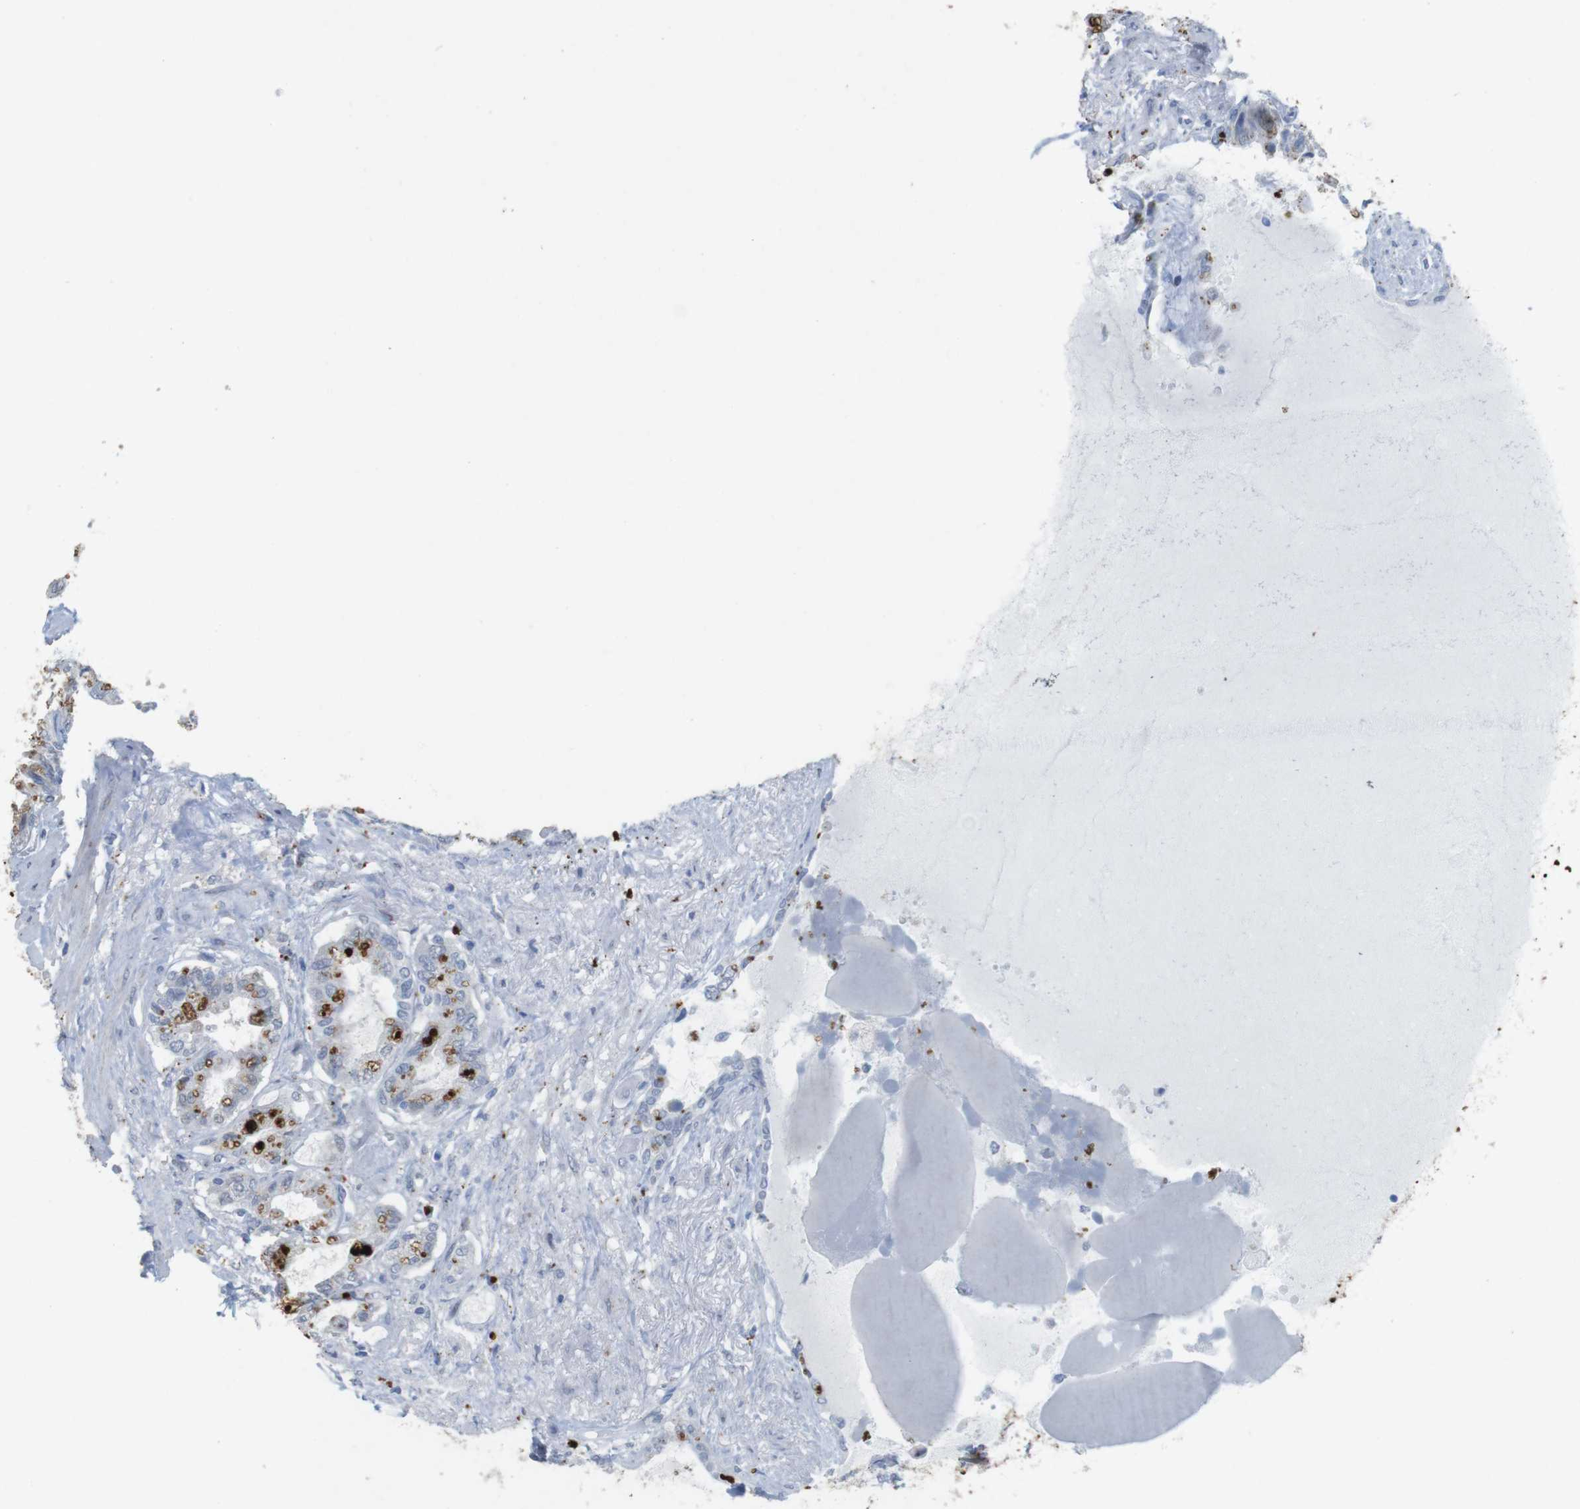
{"staining": {"intensity": "moderate", "quantity": ">75%", "location": "cytoplasmic/membranous"}, "tissue": "seminal vesicle", "cell_type": "Glandular cells", "image_type": "normal", "snomed": [{"axis": "morphology", "description": "Normal tissue, NOS"}, {"axis": "topography", "description": "Seminal veicle"}], "caption": "This is a histology image of immunohistochemistry (IHC) staining of unremarkable seminal vesicle, which shows moderate staining in the cytoplasmic/membranous of glandular cells.", "gene": "KPNA2", "patient": {"sex": "male", "age": 61}}